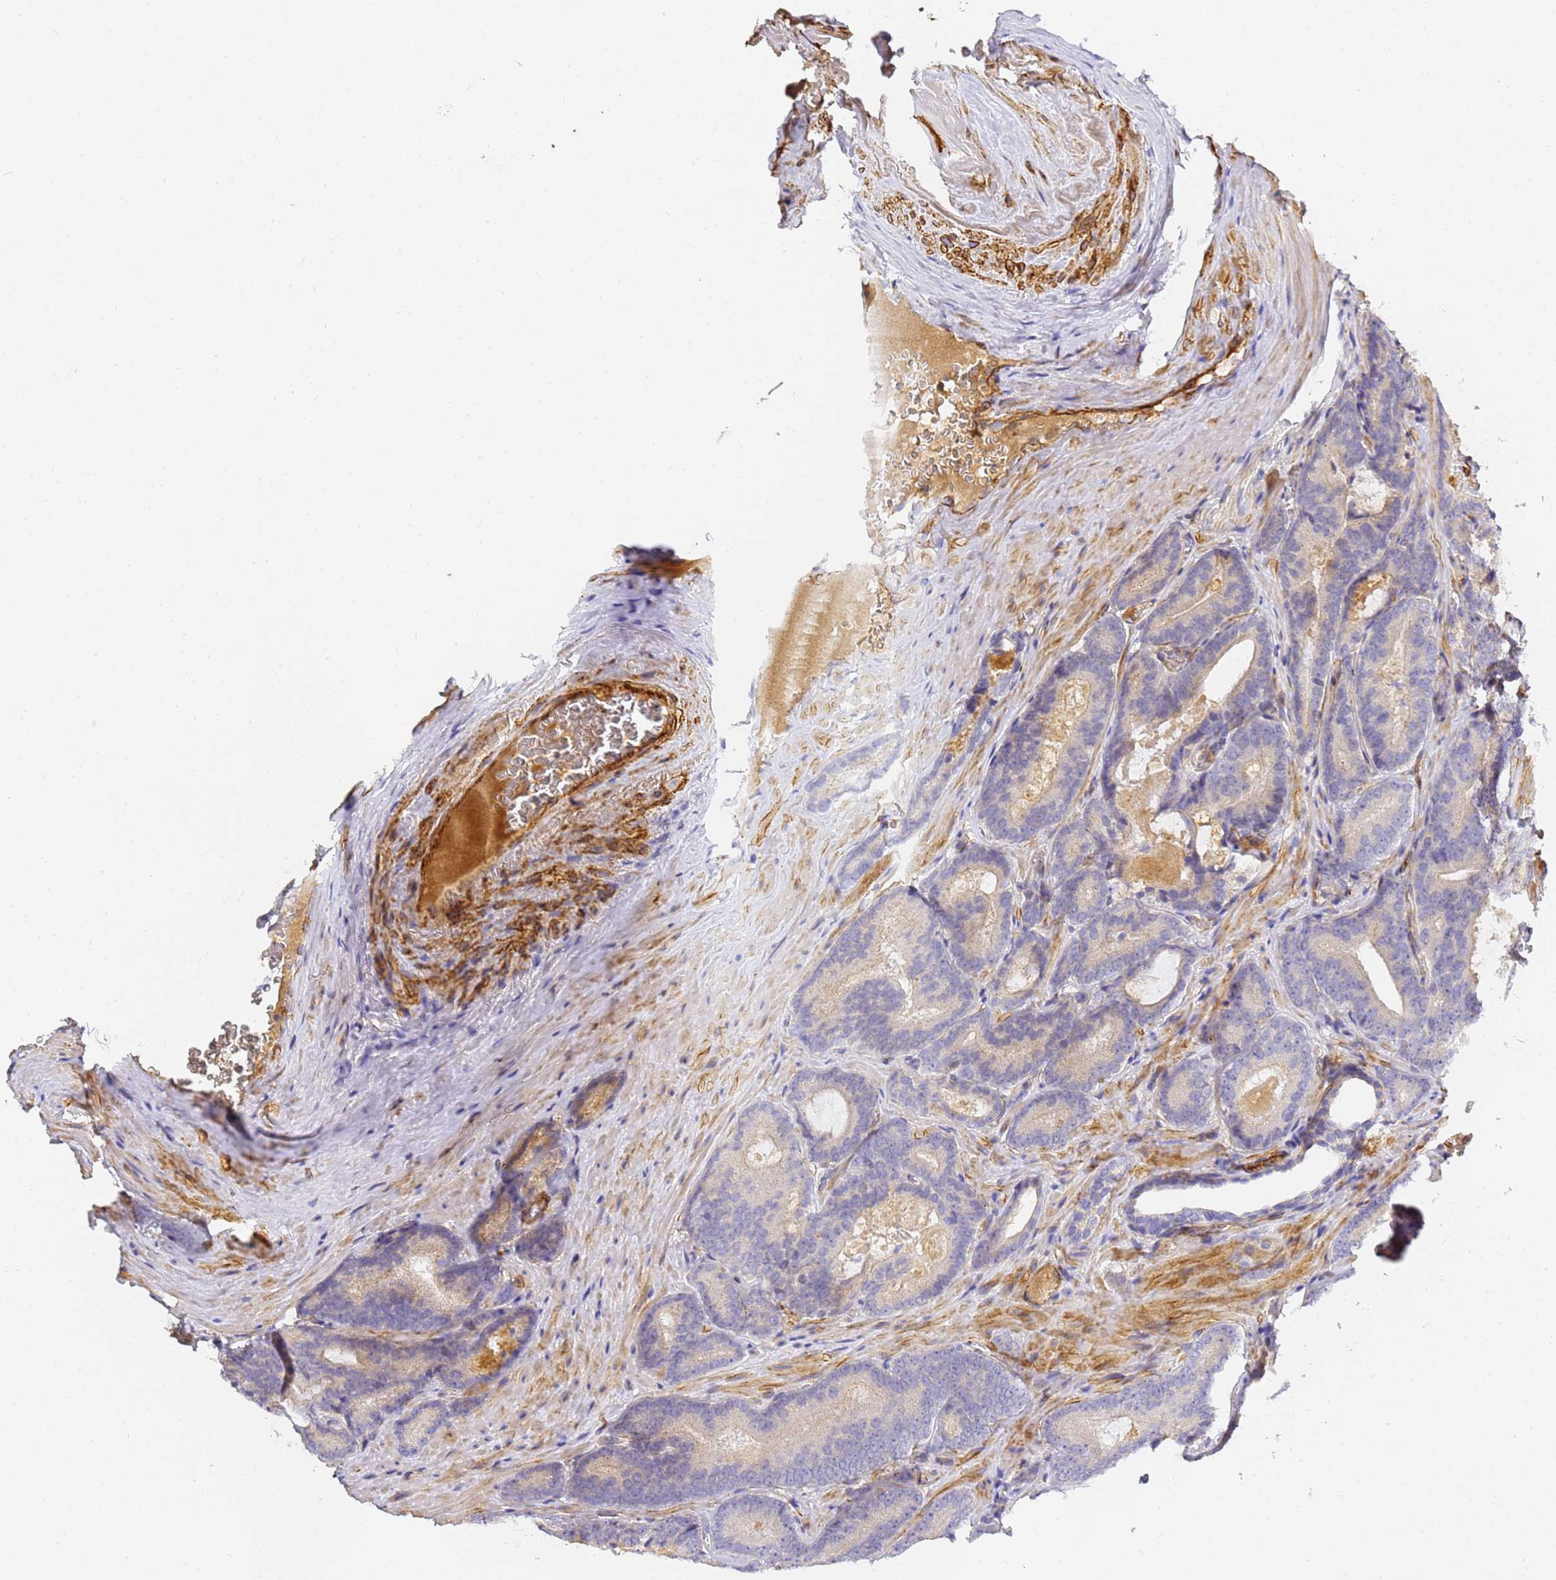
{"staining": {"intensity": "negative", "quantity": "none", "location": "none"}, "tissue": "prostate cancer", "cell_type": "Tumor cells", "image_type": "cancer", "snomed": [{"axis": "morphology", "description": "Adenocarcinoma, High grade"}, {"axis": "topography", "description": "Prostate"}], "caption": "High magnification brightfield microscopy of prostate cancer stained with DAB (brown) and counterstained with hematoxylin (blue): tumor cells show no significant positivity.", "gene": "CFH", "patient": {"sex": "male", "age": 66}}